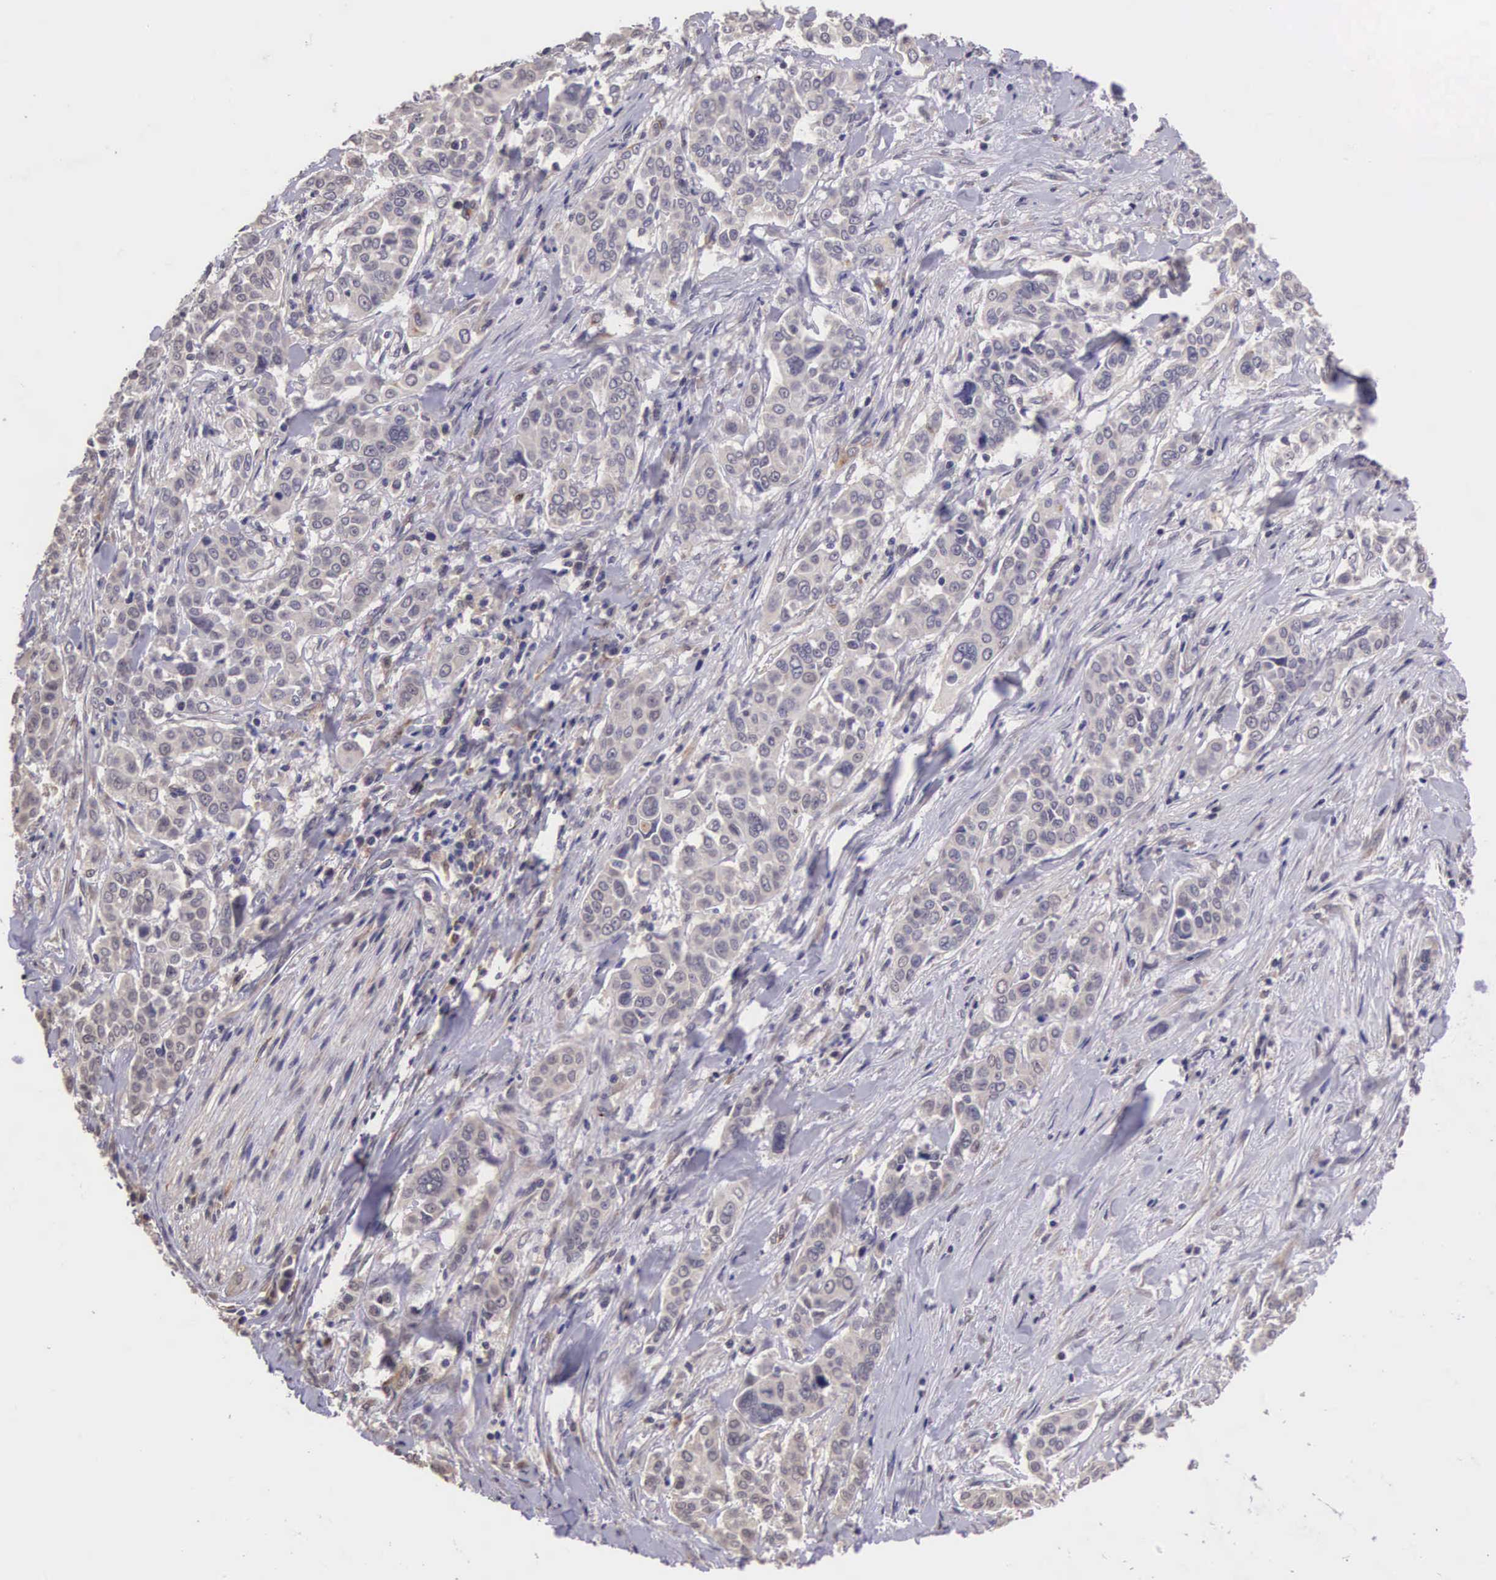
{"staining": {"intensity": "weak", "quantity": "25%-75%", "location": "cytoplasmic/membranous"}, "tissue": "pancreatic cancer", "cell_type": "Tumor cells", "image_type": "cancer", "snomed": [{"axis": "morphology", "description": "Adenocarcinoma, NOS"}, {"axis": "topography", "description": "Pancreas"}], "caption": "A brown stain highlights weak cytoplasmic/membranous positivity of a protein in pancreatic adenocarcinoma tumor cells.", "gene": "CDC45", "patient": {"sex": "female", "age": 52}}